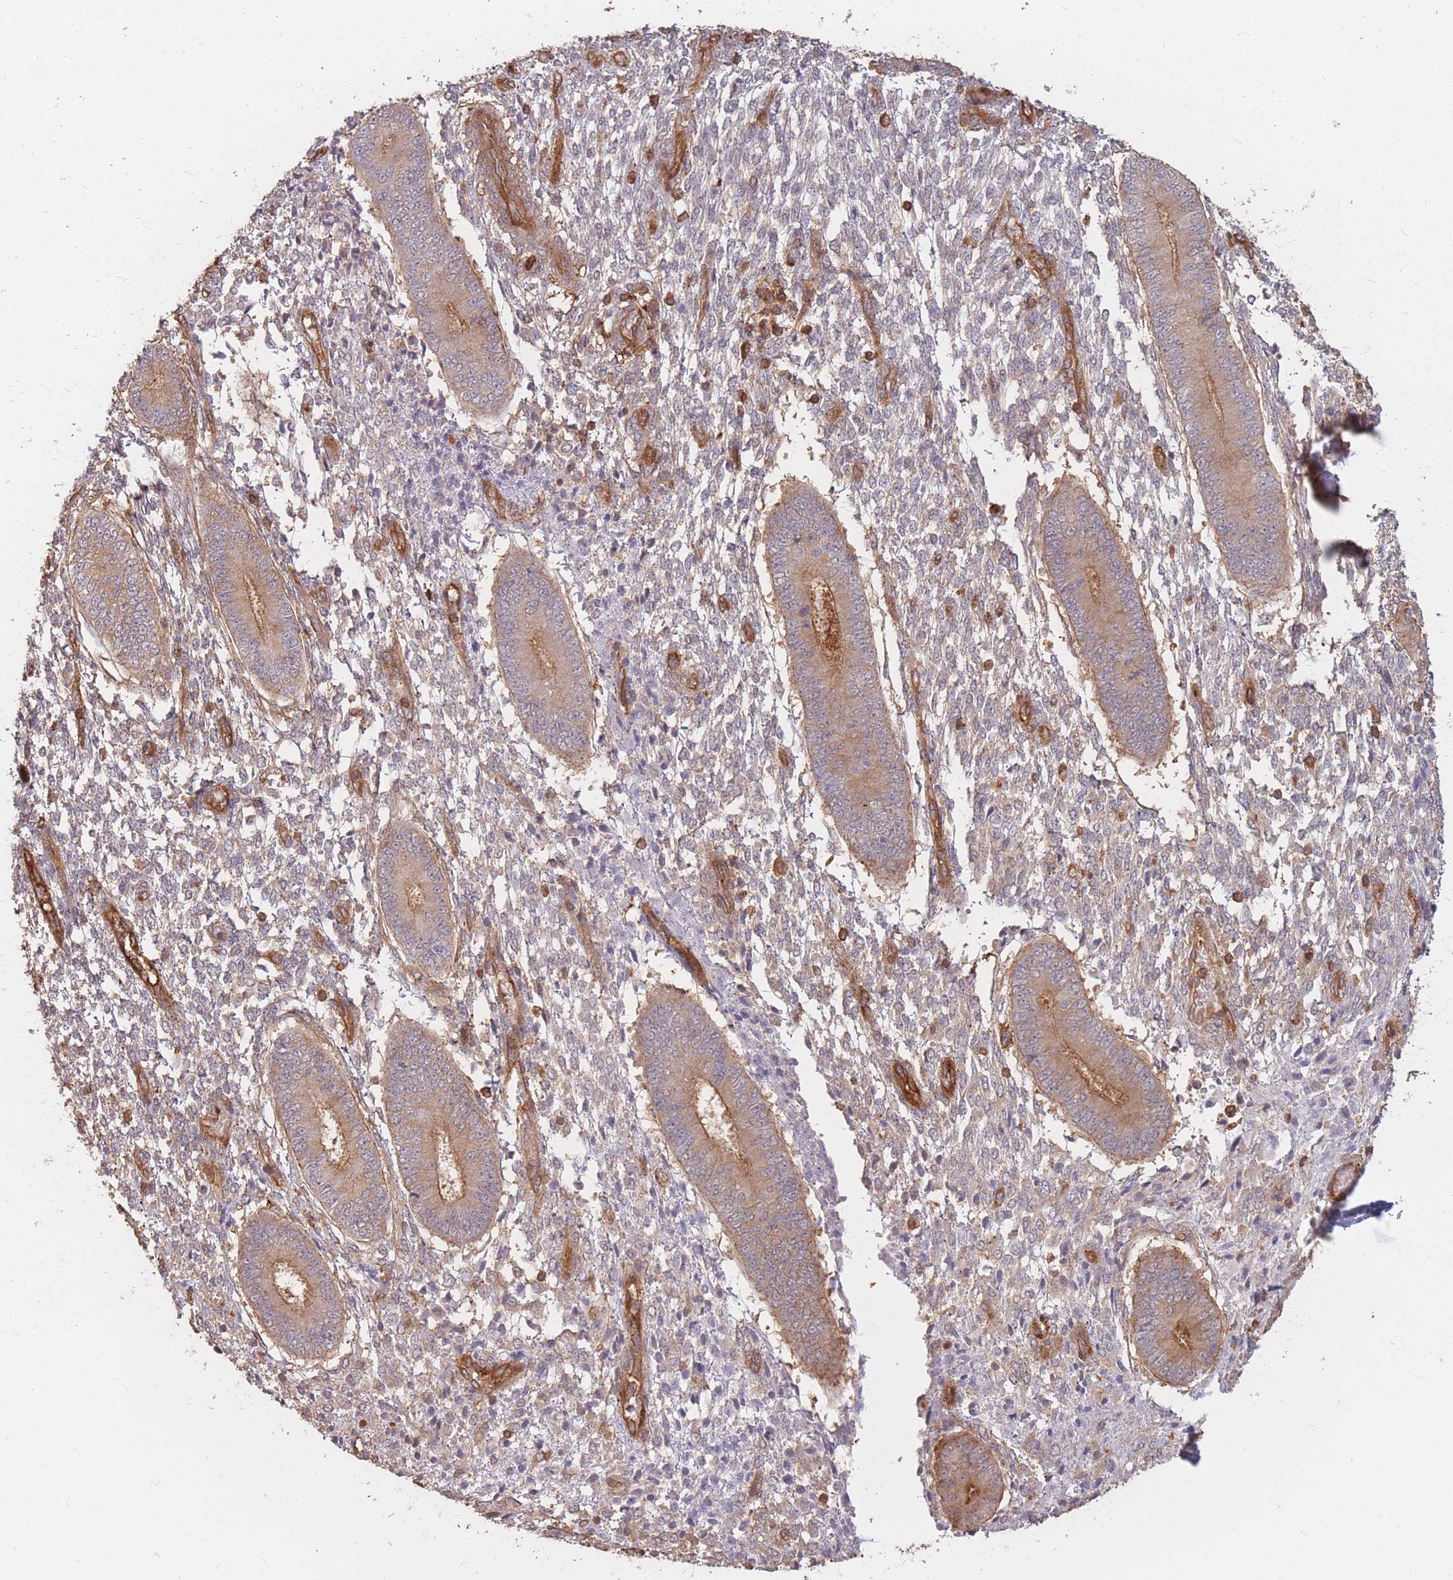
{"staining": {"intensity": "weak", "quantity": "25%-75%", "location": "cytoplasmic/membranous"}, "tissue": "endometrium", "cell_type": "Cells in endometrial stroma", "image_type": "normal", "snomed": [{"axis": "morphology", "description": "Normal tissue, NOS"}, {"axis": "topography", "description": "Endometrium"}], "caption": "Normal endometrium shows weak cytoplasmic/membranous positivity in about 25%-75% of cells in endometrial stroma.", "gene": "PLS3", "patient": {"sex": "female", "age": 49}}